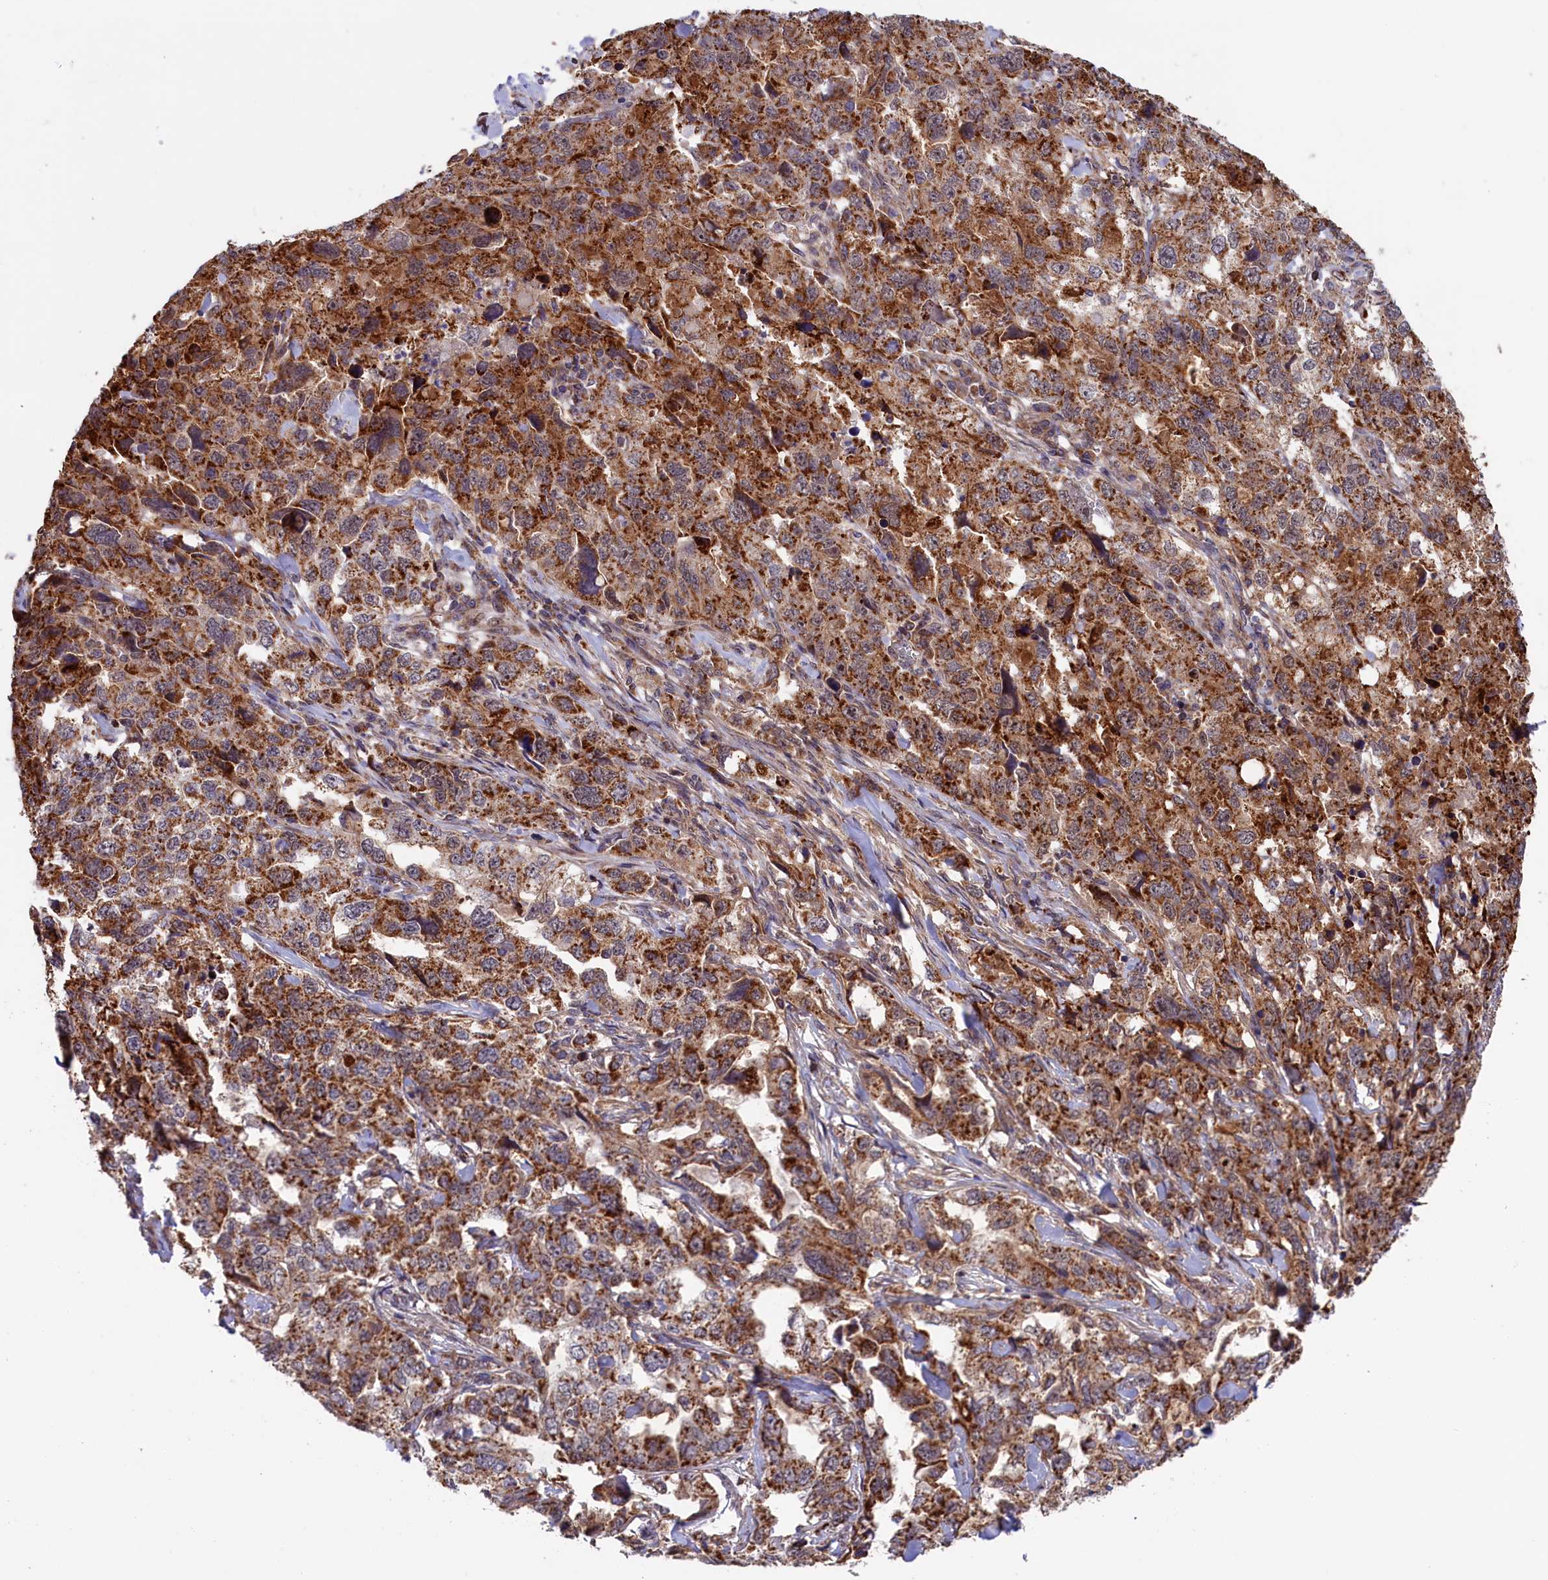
{"staining": {"intensity": "strong", "quantity": ">75%", "location": "cytoplasmic/membranous"}, "tissue": "lung cancer", "cell_type": "Tumor cells", "image_type": "cancer", "snomed": [{"axis": "morphology", "description": "Adenocarcinoma, NOS"}, {"axis": "topography", "description": "Lung"}], "caption": "DAB (3,3'-diaminobenzidine) immunohistochemical staining of human lung cancer (adenocarcinoma) displays strong cytoplasmic/membranous protein expression in about >75% of tumor cells.", "gene": "DUS3L", "patient": {"sex": "female", "age": 51}}